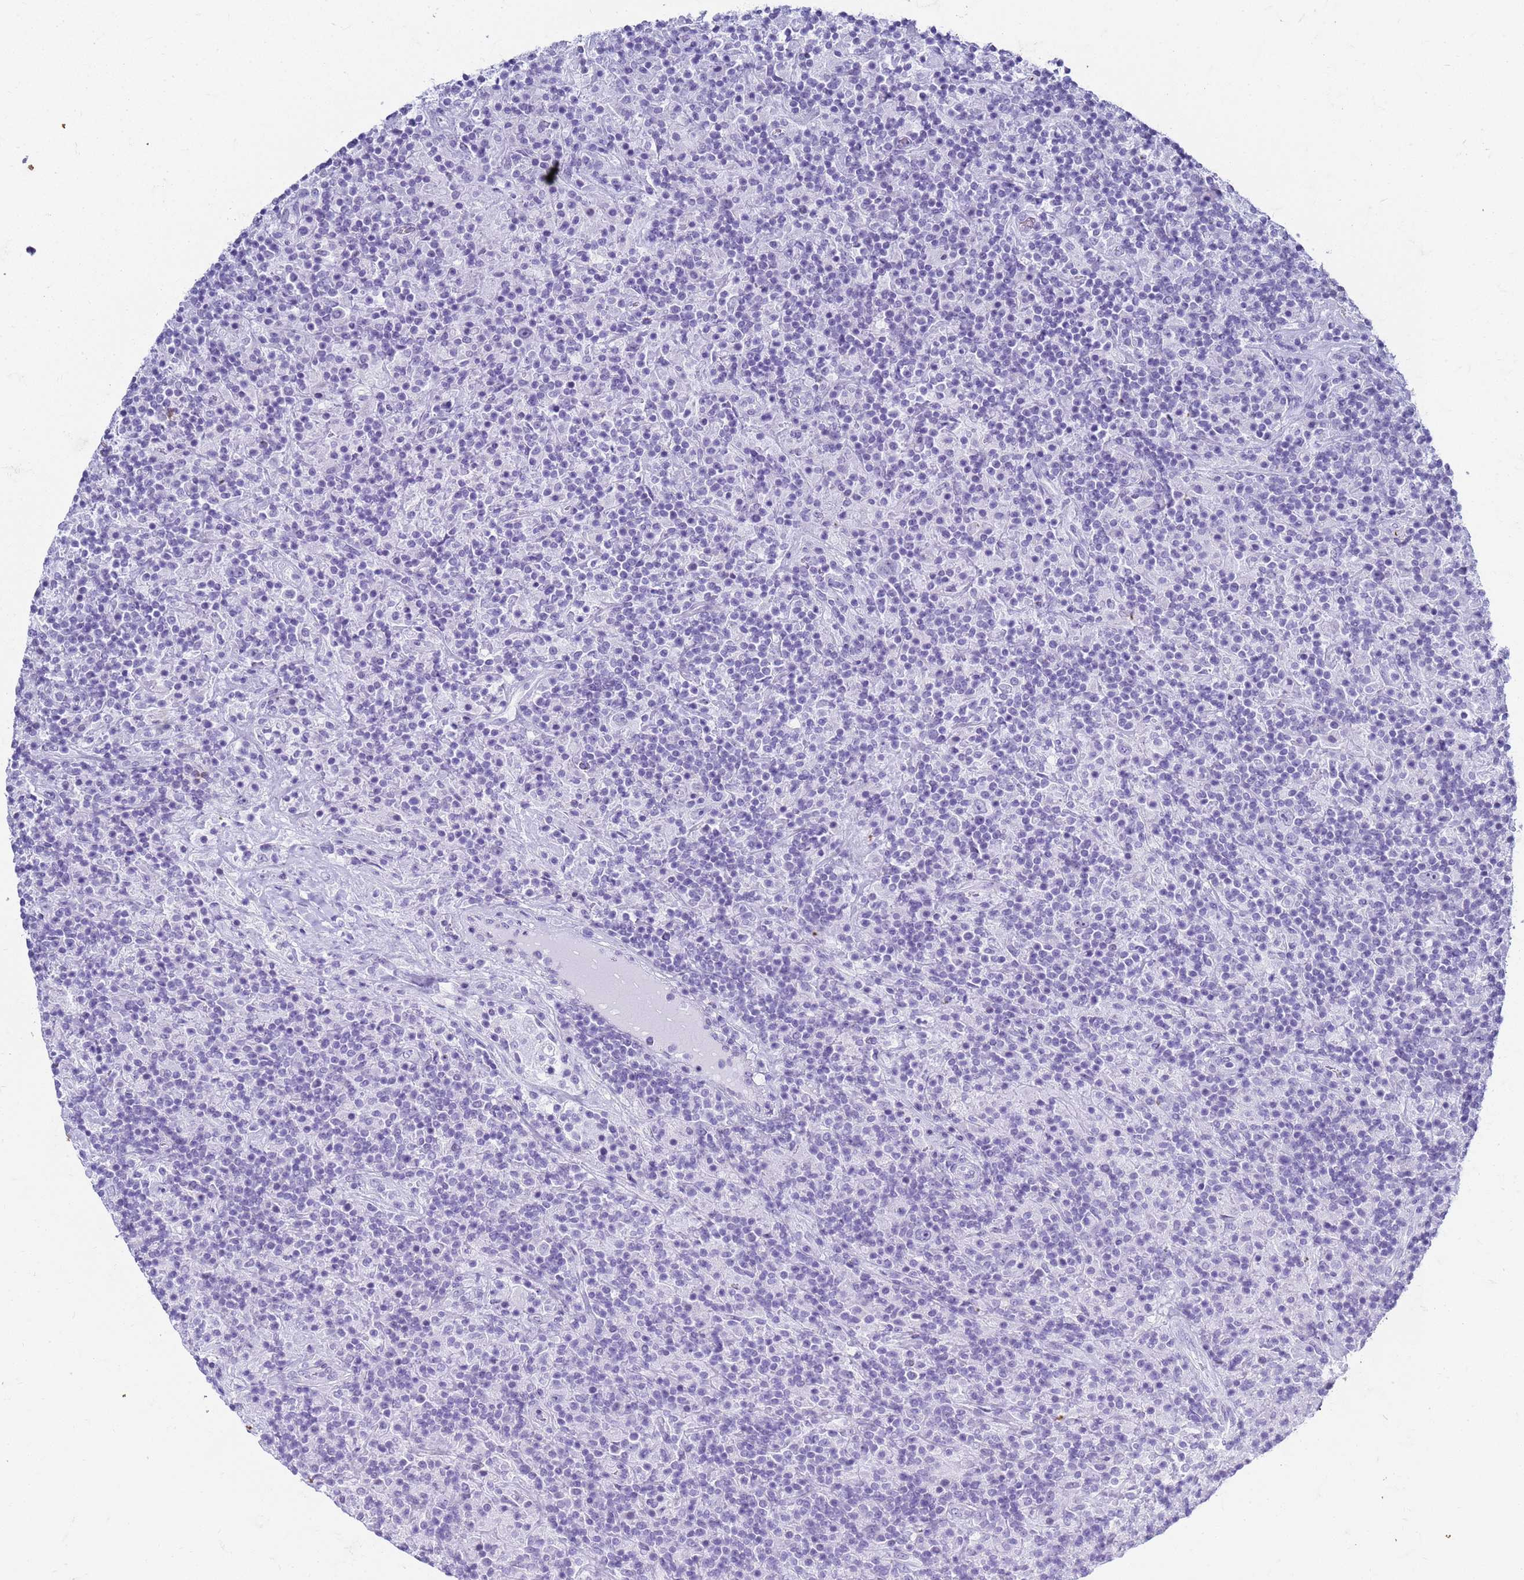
{"staining": {"intensity": "negative", "quantity": "none", "location": "none"}, "tissue": "lymphoma", "cell_type": "Tumor cells", "image_type": "cancer", "snomed": [{"axis": "morphology", "description": "Hodgkin's disease, NOS"}, {"axis": "topography", "description": "Lymph node"}], "caption": "Histopathology image shows no protein staining in tumor cells of lymphoma tissue. (Stains: DAB IHC with hematoxylin counter stain, Microscopy: brightfield microscopy at high magnification).", "gene": "SLC7A9", "patient": {"sex": "male", "age": 70}}